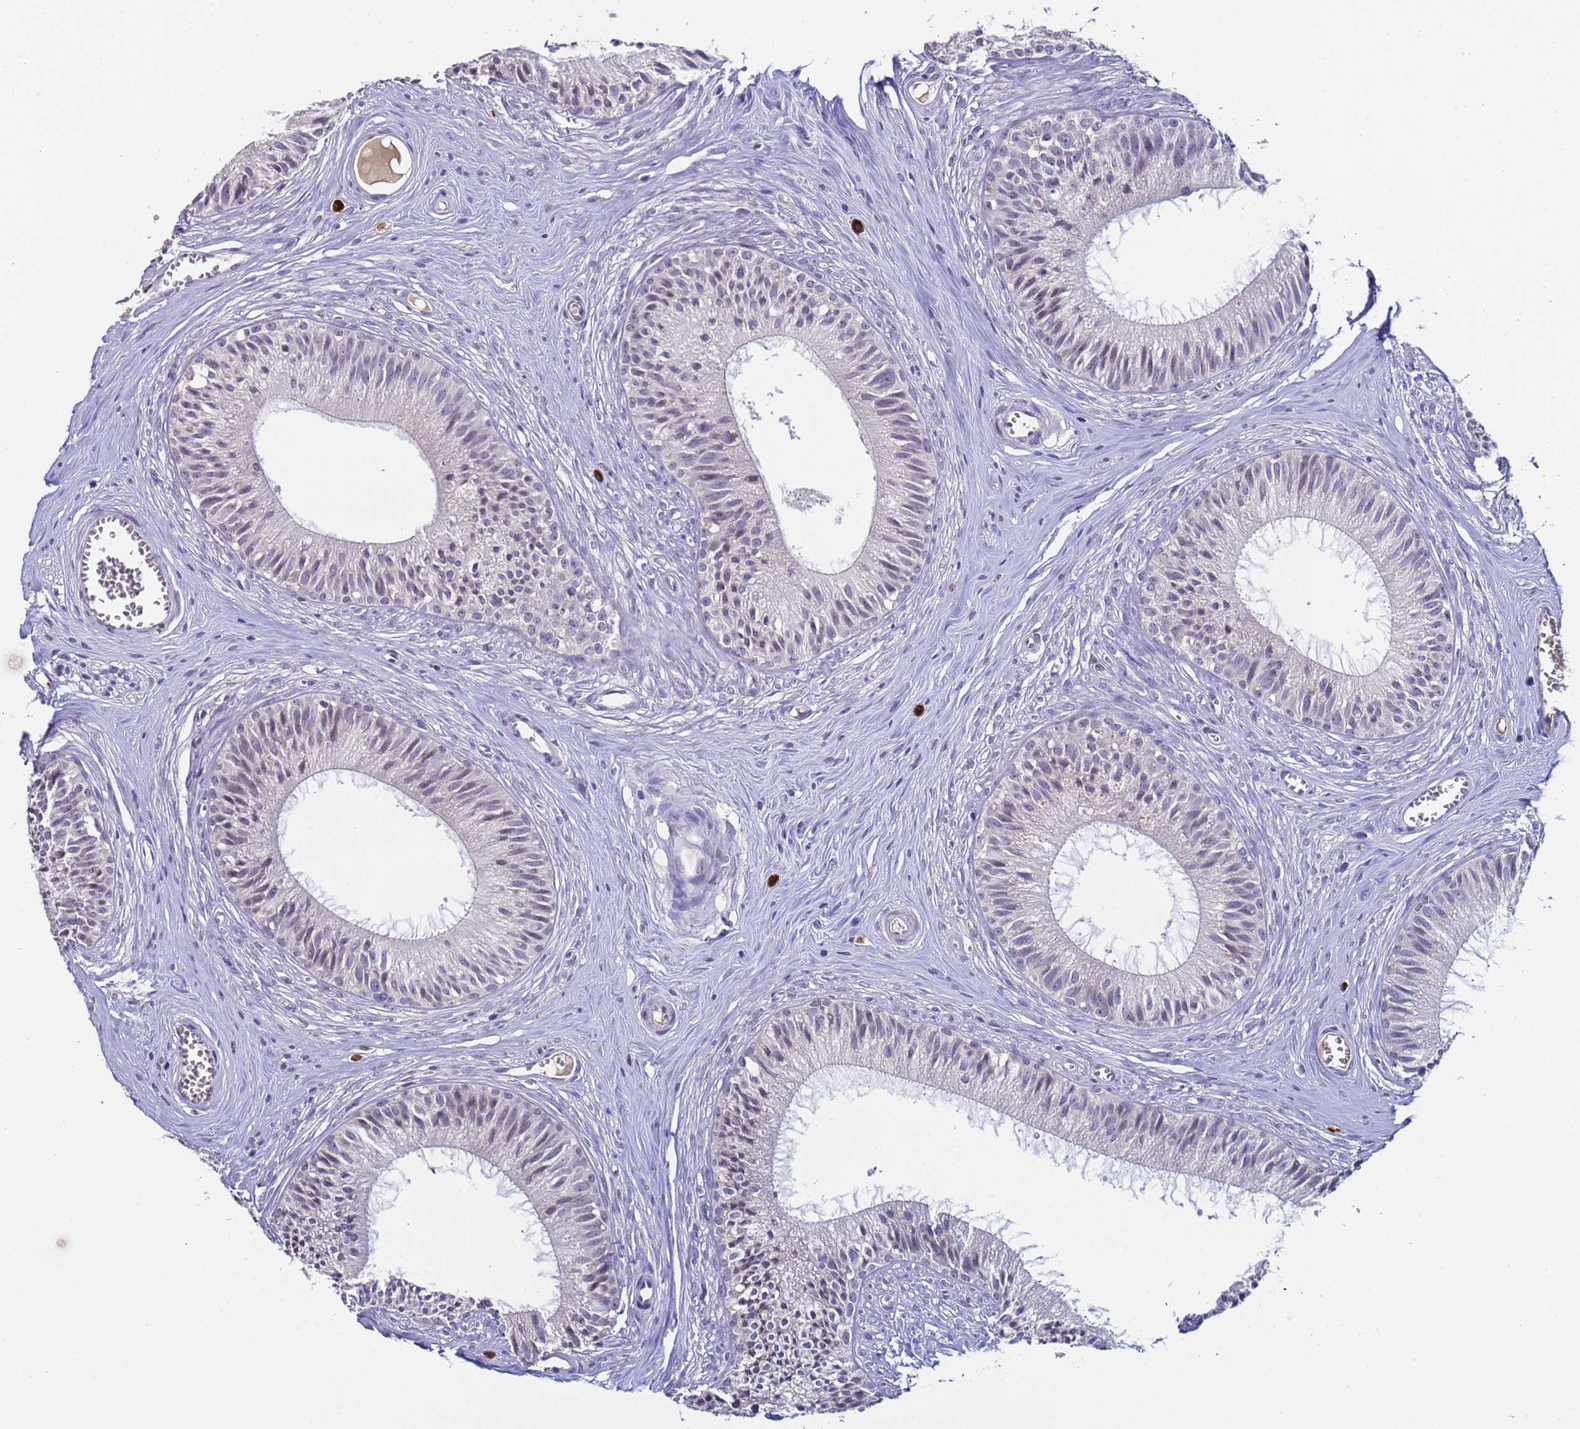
{"staining": {"intensity": "weak", "quantity": "<25%", "location": "nuclear"}, "tissue": "epididymis", "cell_type": "Glandular cells", "image_type": "normal", "snomed": [{"axis": "morphology", "description": "Normal tissue, NOS"}, {"axis": "topography", "description": "Epididymis"}], "caption": "Protein analysis of benign epididymis reveals no significant staining in glandular cells.", "gene": "ZNF248", "patient": {"sex": "male", "age": 36}}